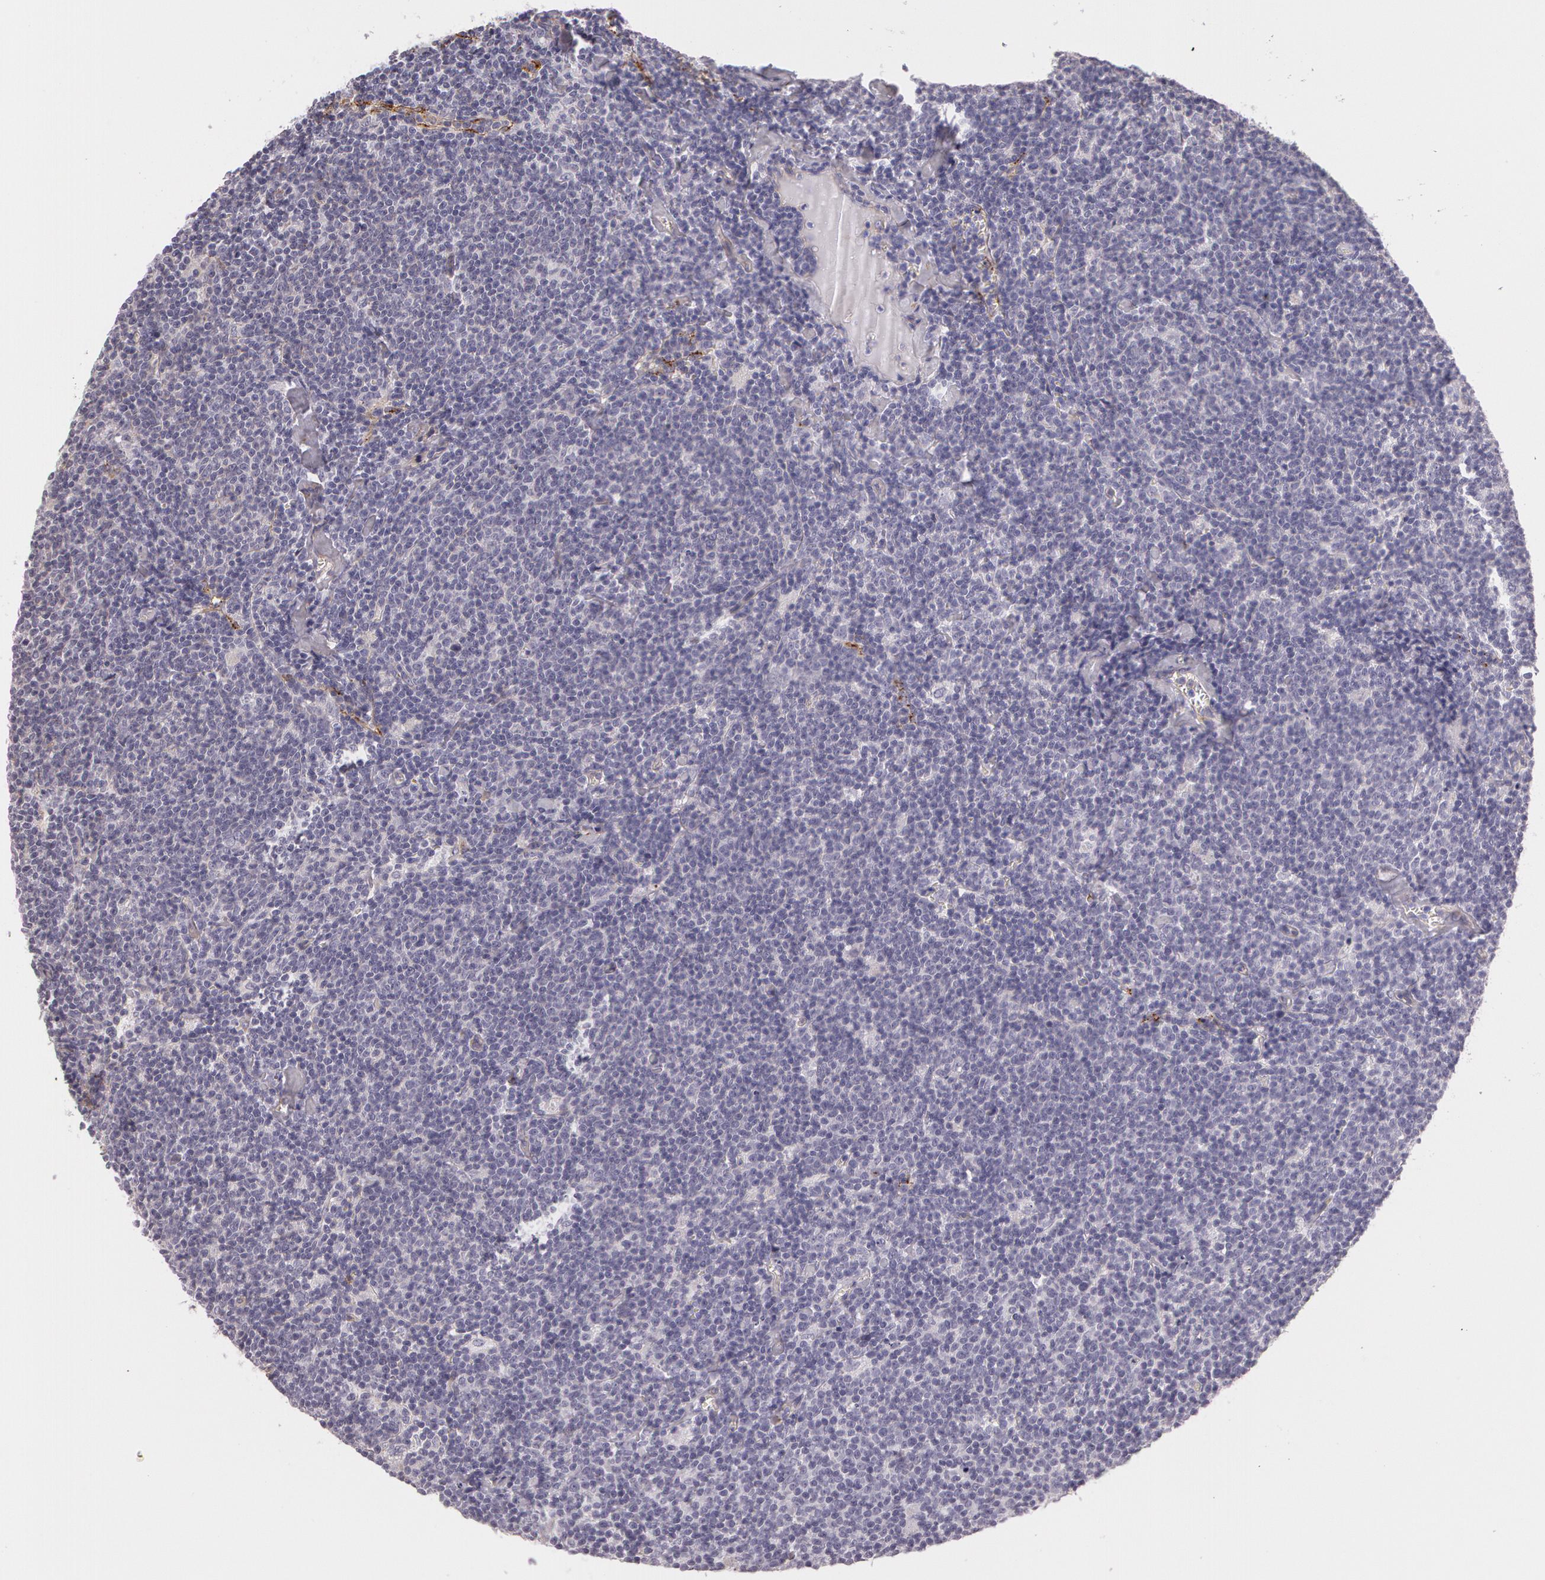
{"staining": {"intensity": "negative", "quantity": "none", "location": "none"}, "tissue": "lymphoma", "cell_type": "Tumor cells", "image_type": "cancer", "snomed": [{"axis": "morphology", "description": "Malignant lymphoma, non-Hodgkin's type, Low grade"}, {"axis": "topography", "description": "Lymph node"}], "caption": "An immunohistochemistry (IHC) photomicrograph of malignant lymphoma, non-Hodgkin's type (low-grade) is shown. There is no staining in tumor cells of malignant lymphoma, non-Hodgkin's type (low-grade). (Immunohistochemistry (ihc), brightfield microscopy, high magnification).", "gene": "APP", "patient": {"sex": "male", "age": 65}}